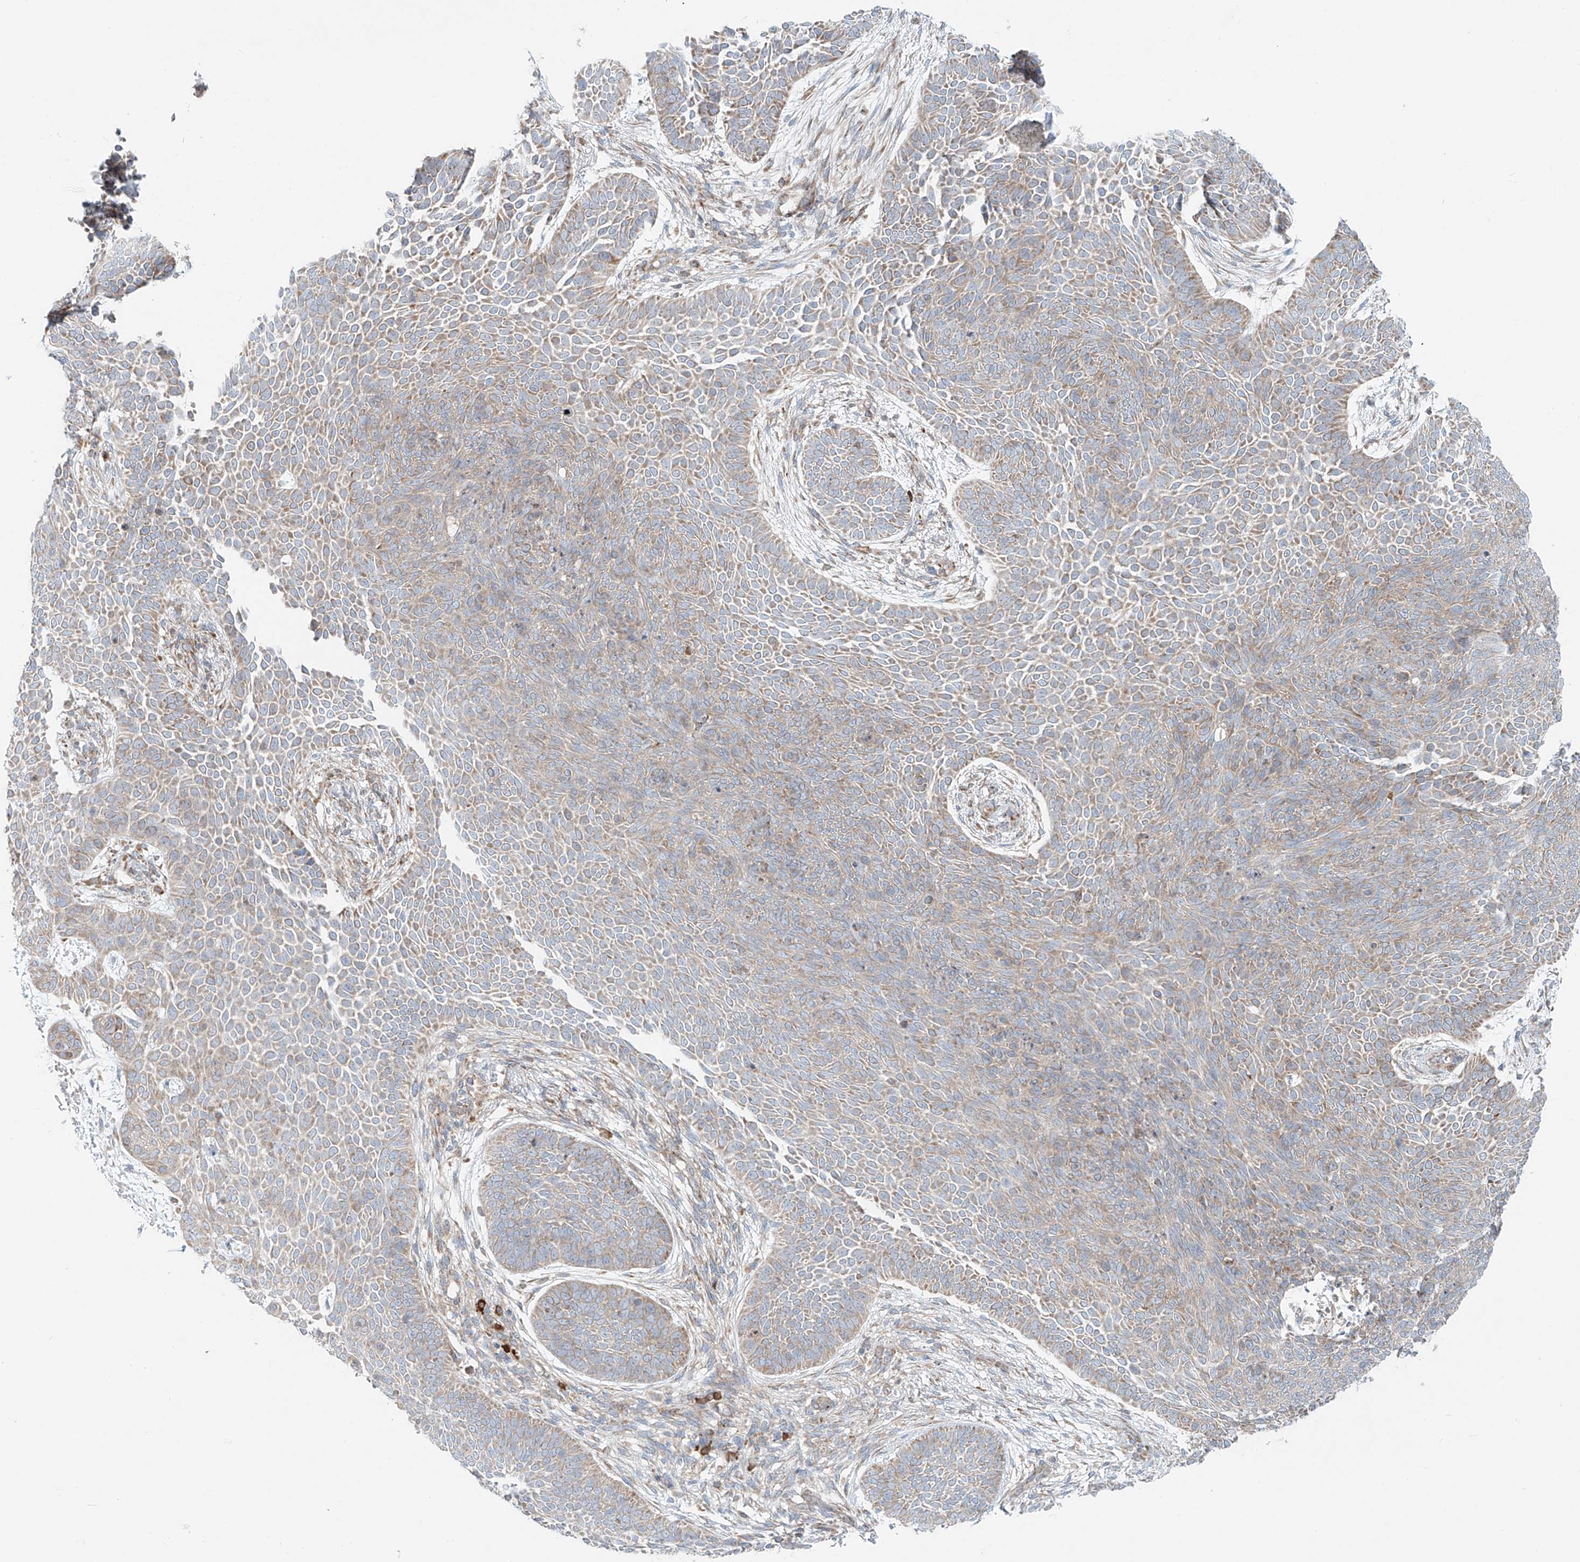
{"staining": {"intensity": "weak", "quantity": ">75%", "location": "cytoplasmic/membranous"}, "tissue": "skin cancer", "cell_type": "Tumor cells", "image_type": "cancer", "snomed": [{"axis": "morphology", "description": "Basal cell carcinoma"}, {"axis": "topography", "description": "Skin"}], "caption": "Protein analysis of skin cancer tissue reveals weak cytoplasmic/membranous expression in approximately >75% of tumor cells. The staining was performed using DAB (3,3'-diaminobenzidine), with brown indicating positive protein expression. Nuclei are stained blue with hematoxylin.", "gene": "EIPR1", "patient": {"sex": "male", "age": 85}}